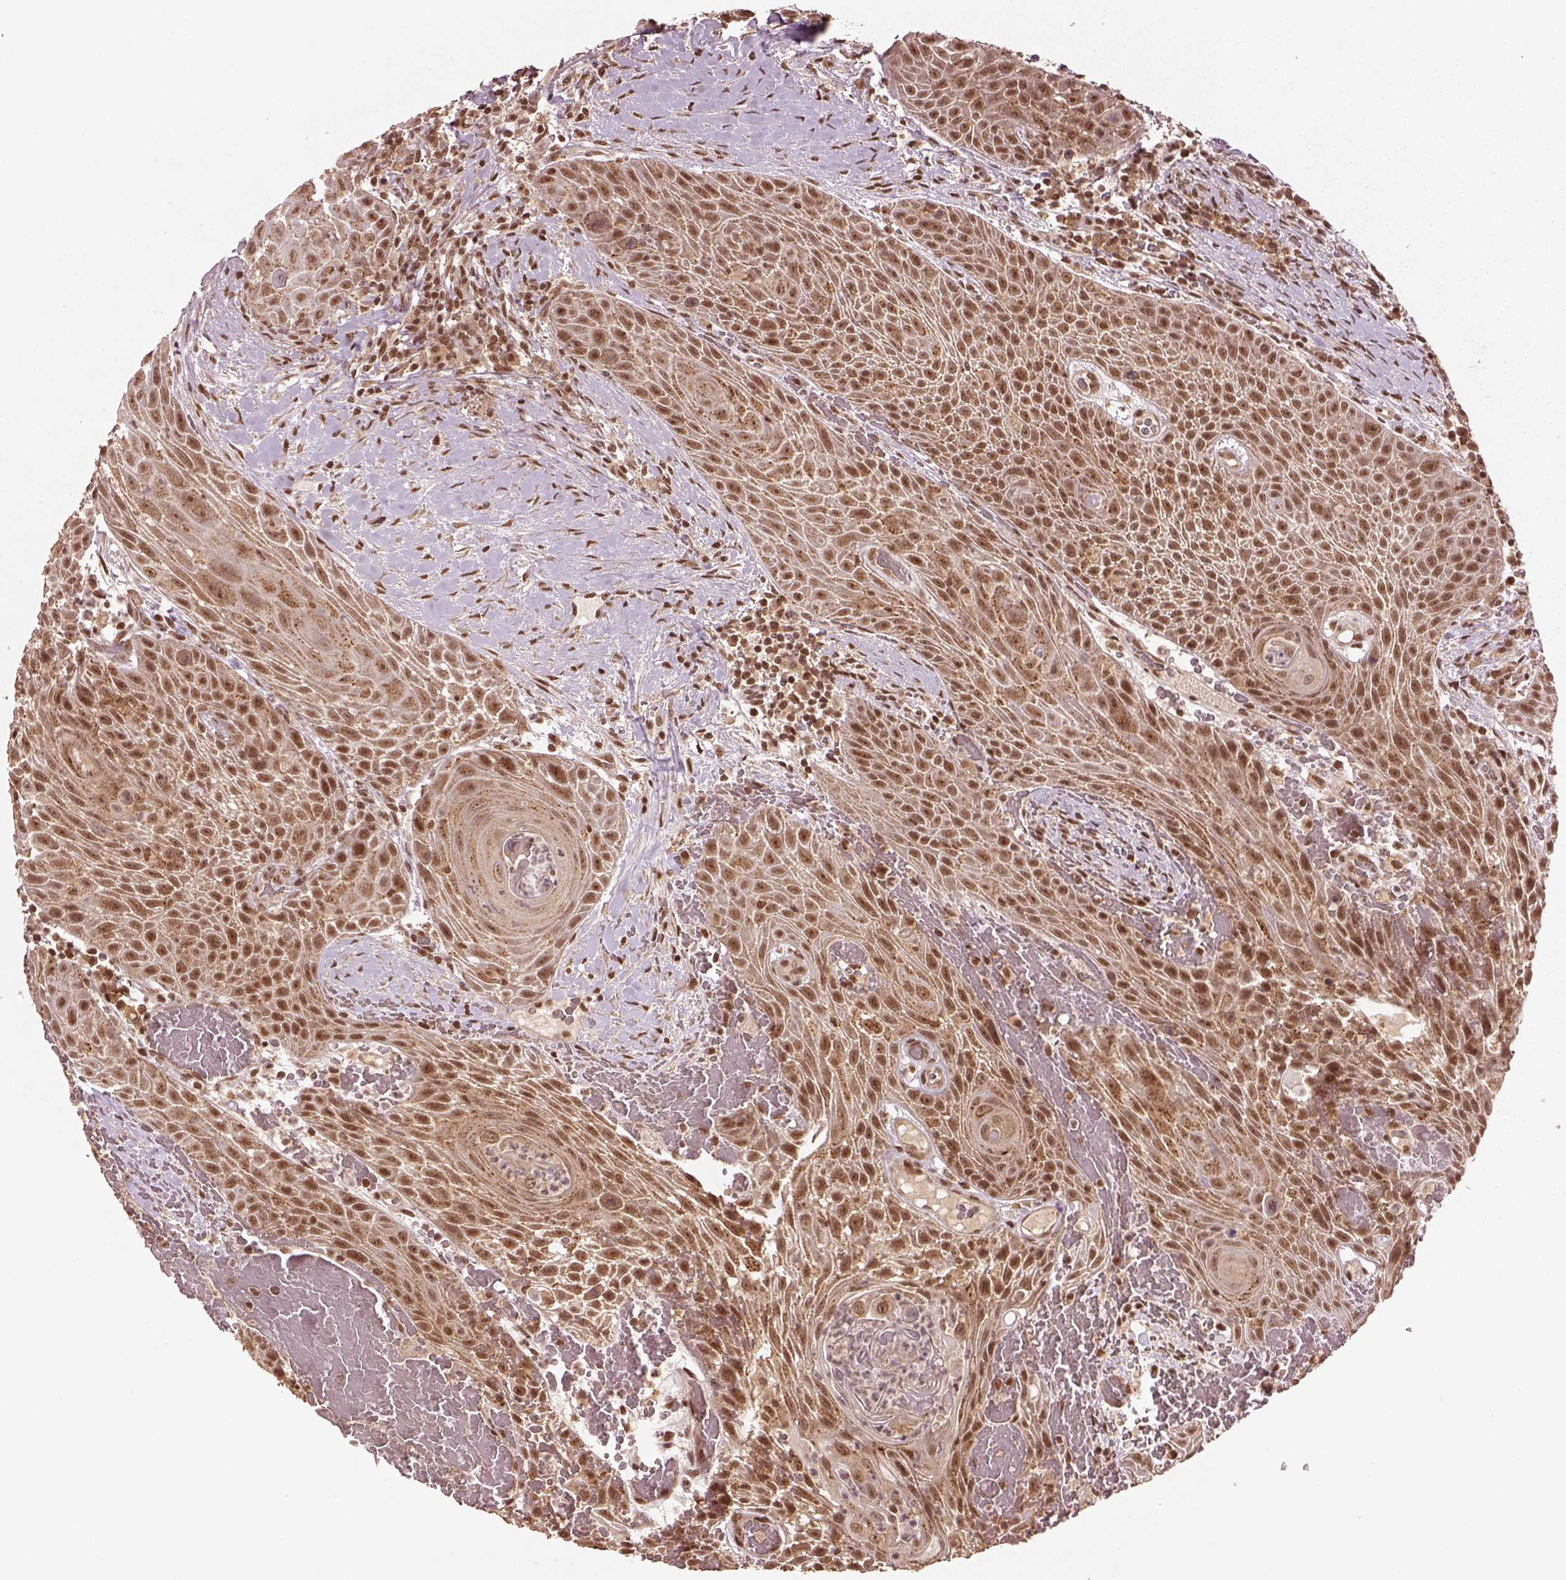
{"staining": {"intensity": "moderate", "quantity": ">75%", "location": "nuclear"}, "tissue": "head and neck cancer", "cell_type": "Tumor cells", "image_type": "cancer", "snomed": [{"axis": "morphology", "description": "Squamous cell carcinoma, NOS"}, {"axis": "topography", "description": "Head-Neck"}], "caption": "A high-resolution micrograph shows immunohistochemistry staining of squamous cell carcinoma (head and neck), which exhibits moderate nuclear positivity in approximately >75% of tumor cells. (IHC, brightfield microscopy, high magnification).", "gene": "BRD9", "patient": {"sex": "male", "age": 69}}